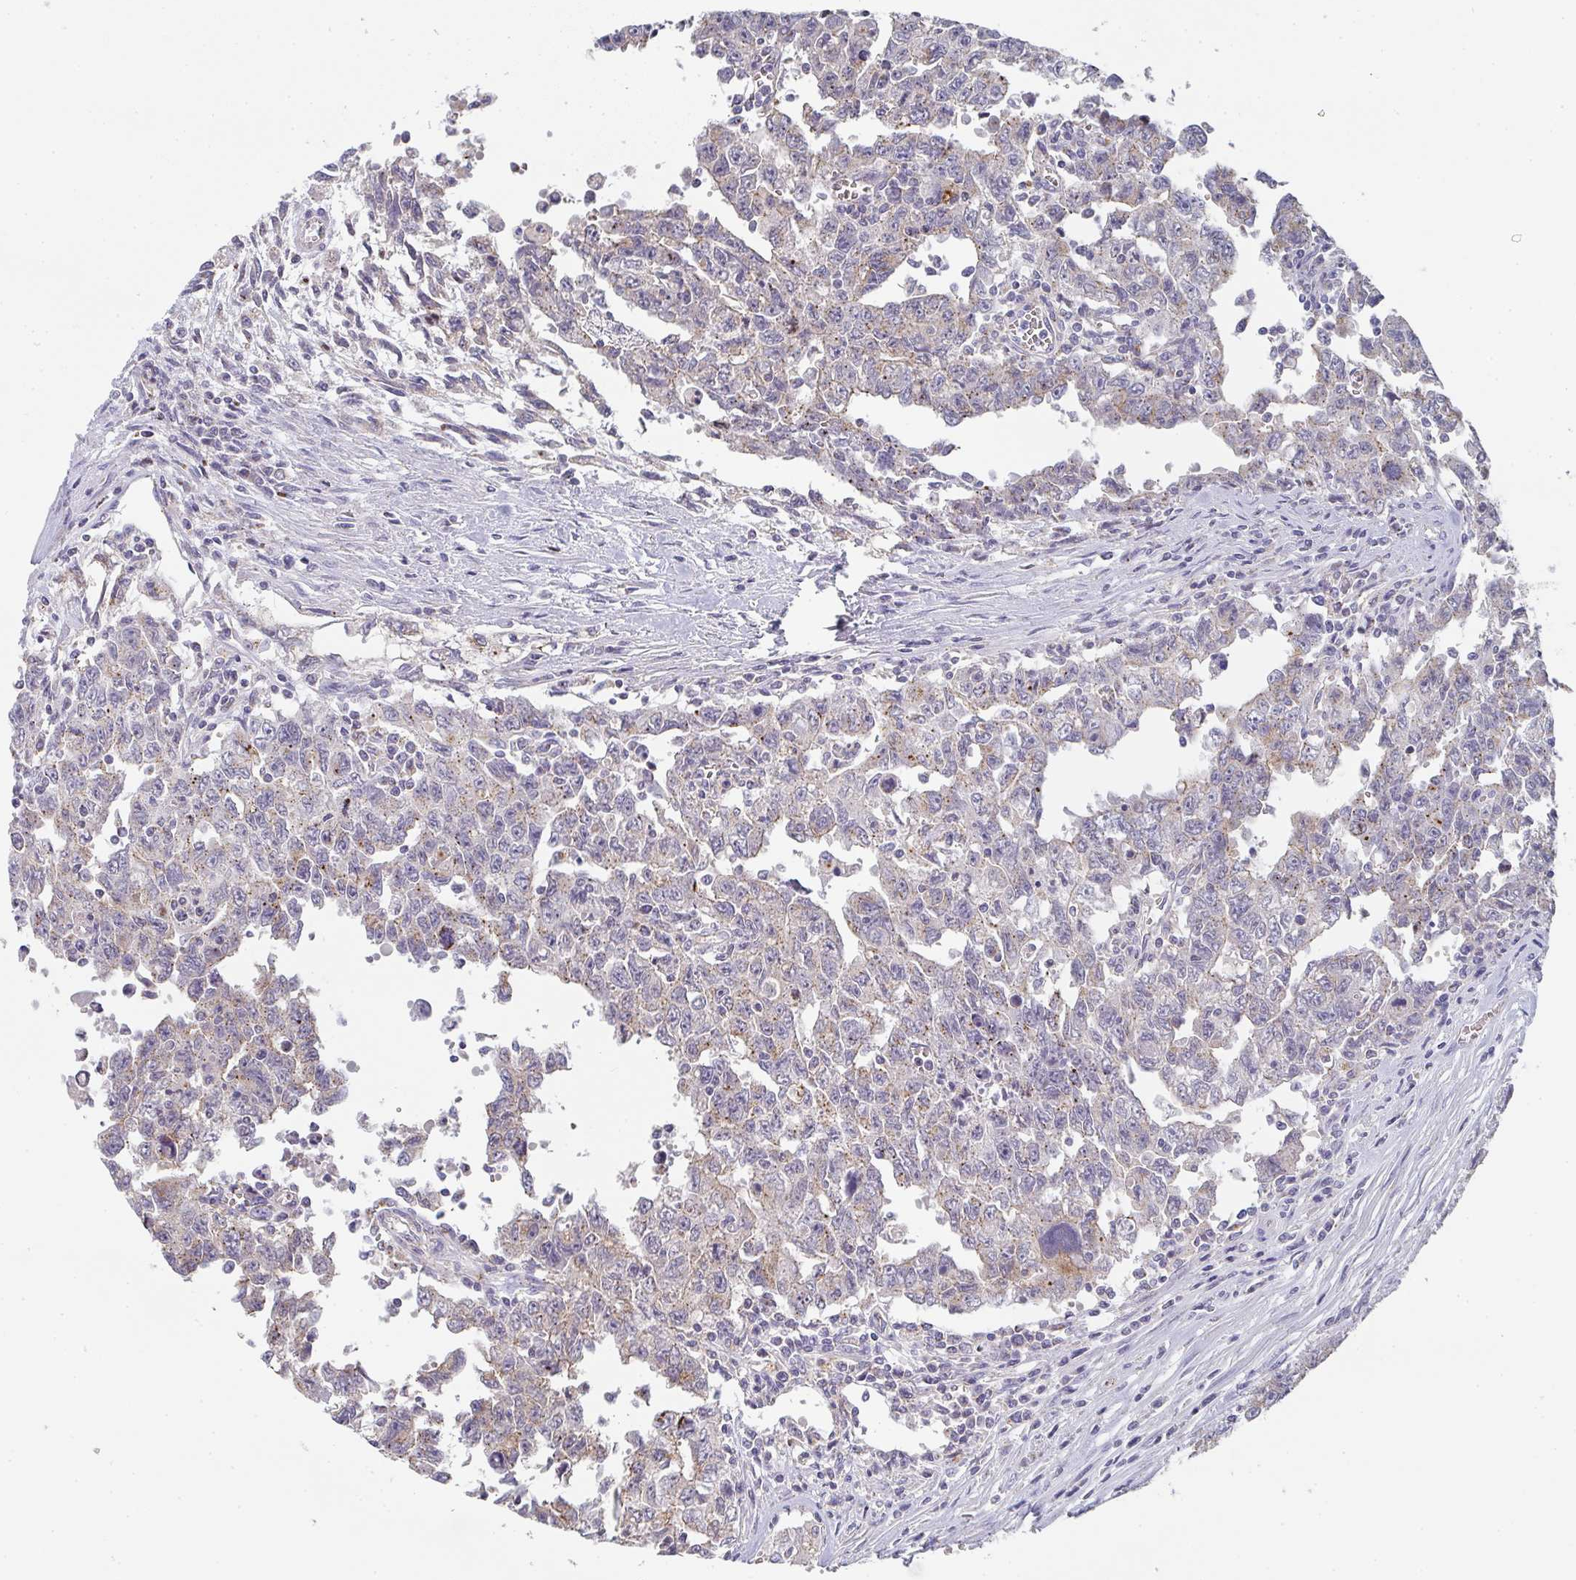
{"staining": {"intensity": "weak", "quantity": "25%-75%", "location": "cytoplasmic/membranous"}, "tissue": "testis cancer", "cell_type": "Tumor cells", "image_type": "cancer", "snomed": [{"axis": "morphology", "description": "Carcinoma, Embryonal, NOS"}, {"axis": "topography", "description": "Testis"}], "caption": "Immunohistochemical staining of testis embryonal carcinoma reveals low levels of weak cytoplasmic/membranous protein positivity in approximately 25%-75% of tumor cells. The staining was performed using DAB (3,3'-diaminobenzidine), with brown indicating positive protein expression. Nuclei are stained blue with hematoxylin.", "gene": "CHMP5", "patient": {"sex": "male", "age": 24}}